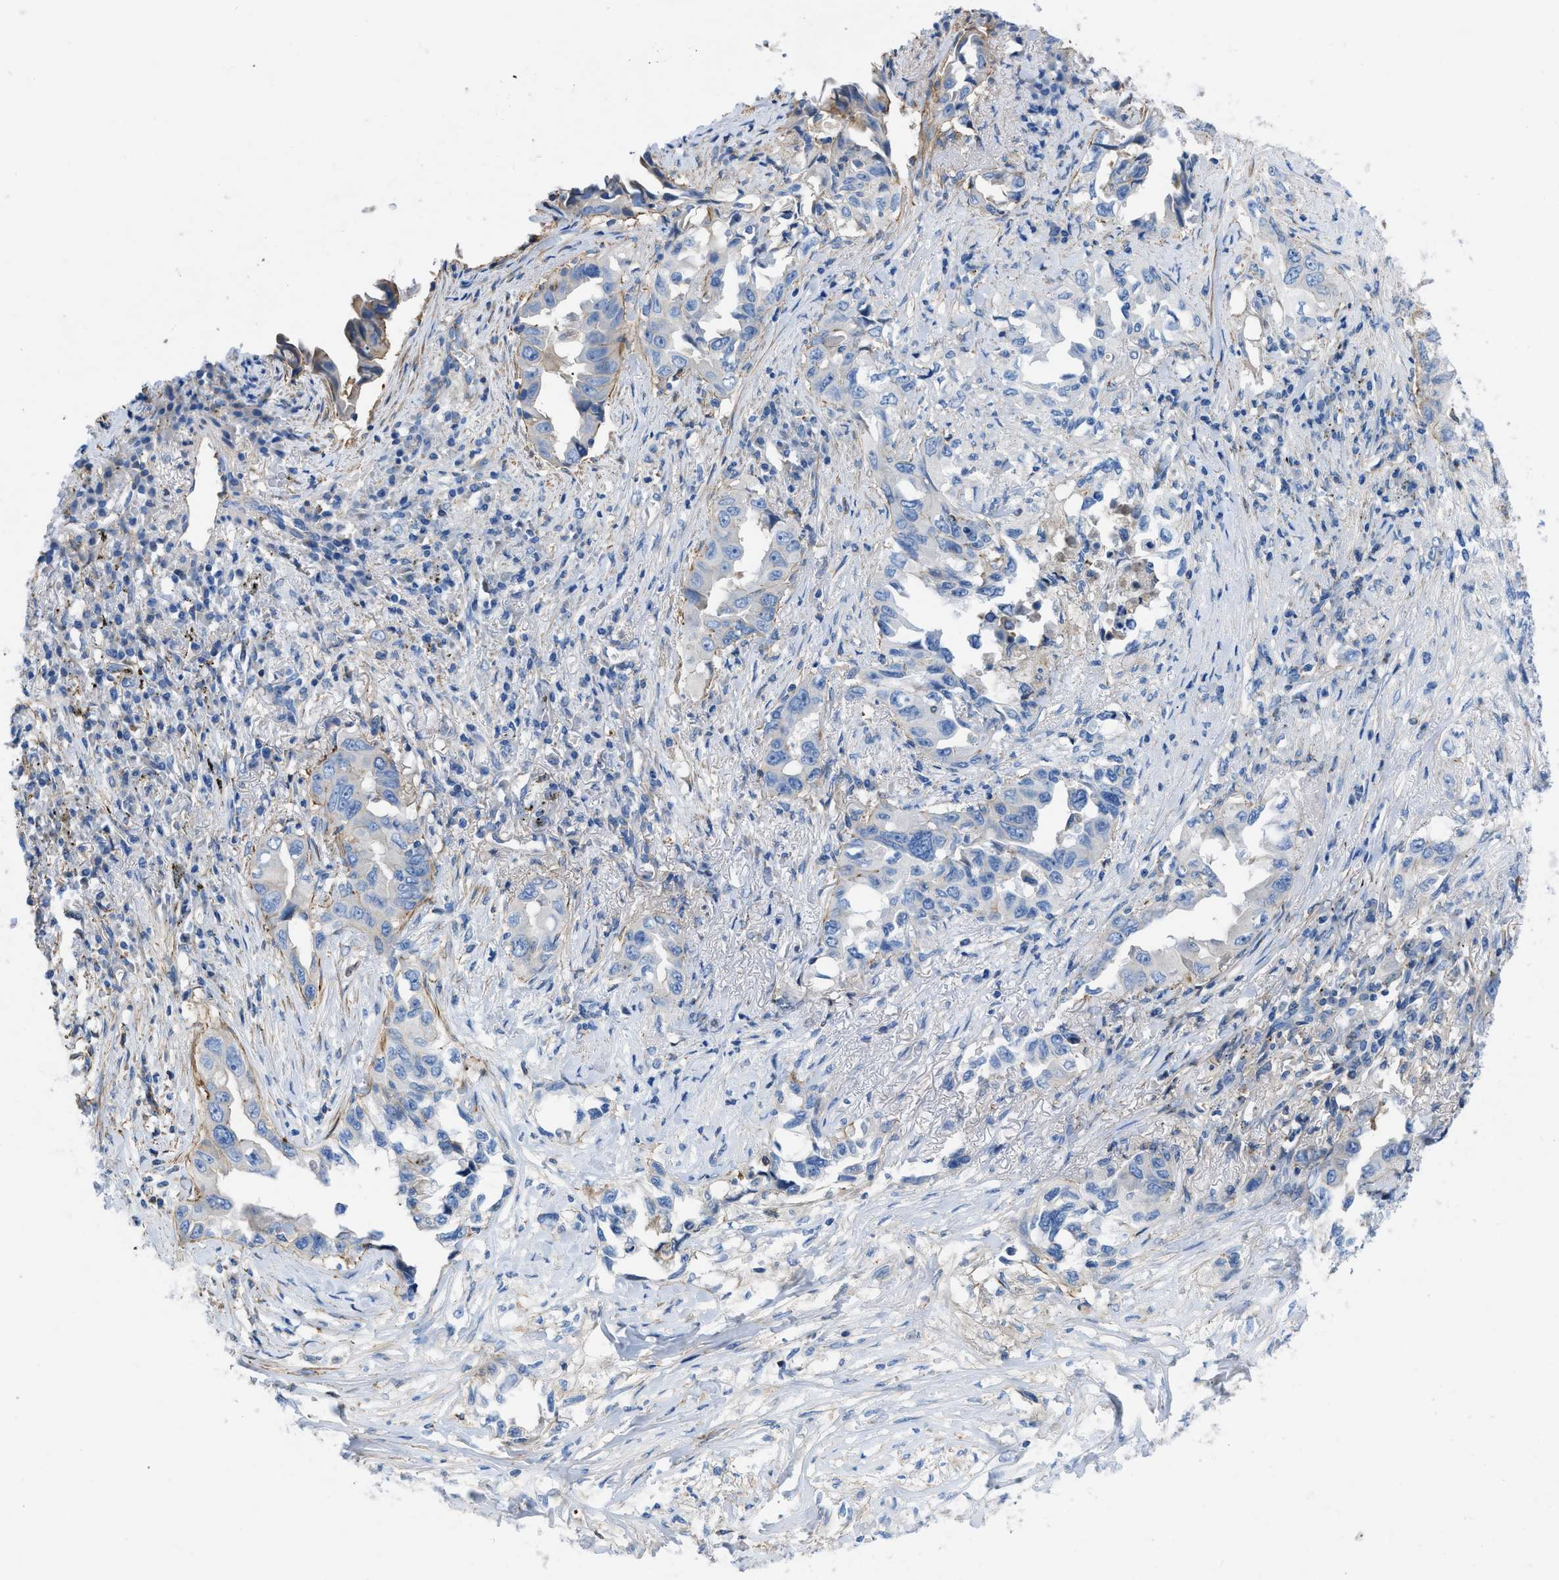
{"staining": {"intensity": "weak", "quantity": "<25%", "location": "cytoplasmic/membranous"}, "tissue": "lung cancer", "cell_type": "Tumor cells", "image_type": "cancer", "snomed": [{"axis": "morphology", "description": "Adenocarcinoma, NOS"}, {"axis": "topography", "description": "Lung"}], "caption": "Tumor cells show no significant protein expression in lung cancer (adenocarcinoma).", "gene": "ATP6V0D1", "patient": {"sex": "female", "age": 51}}